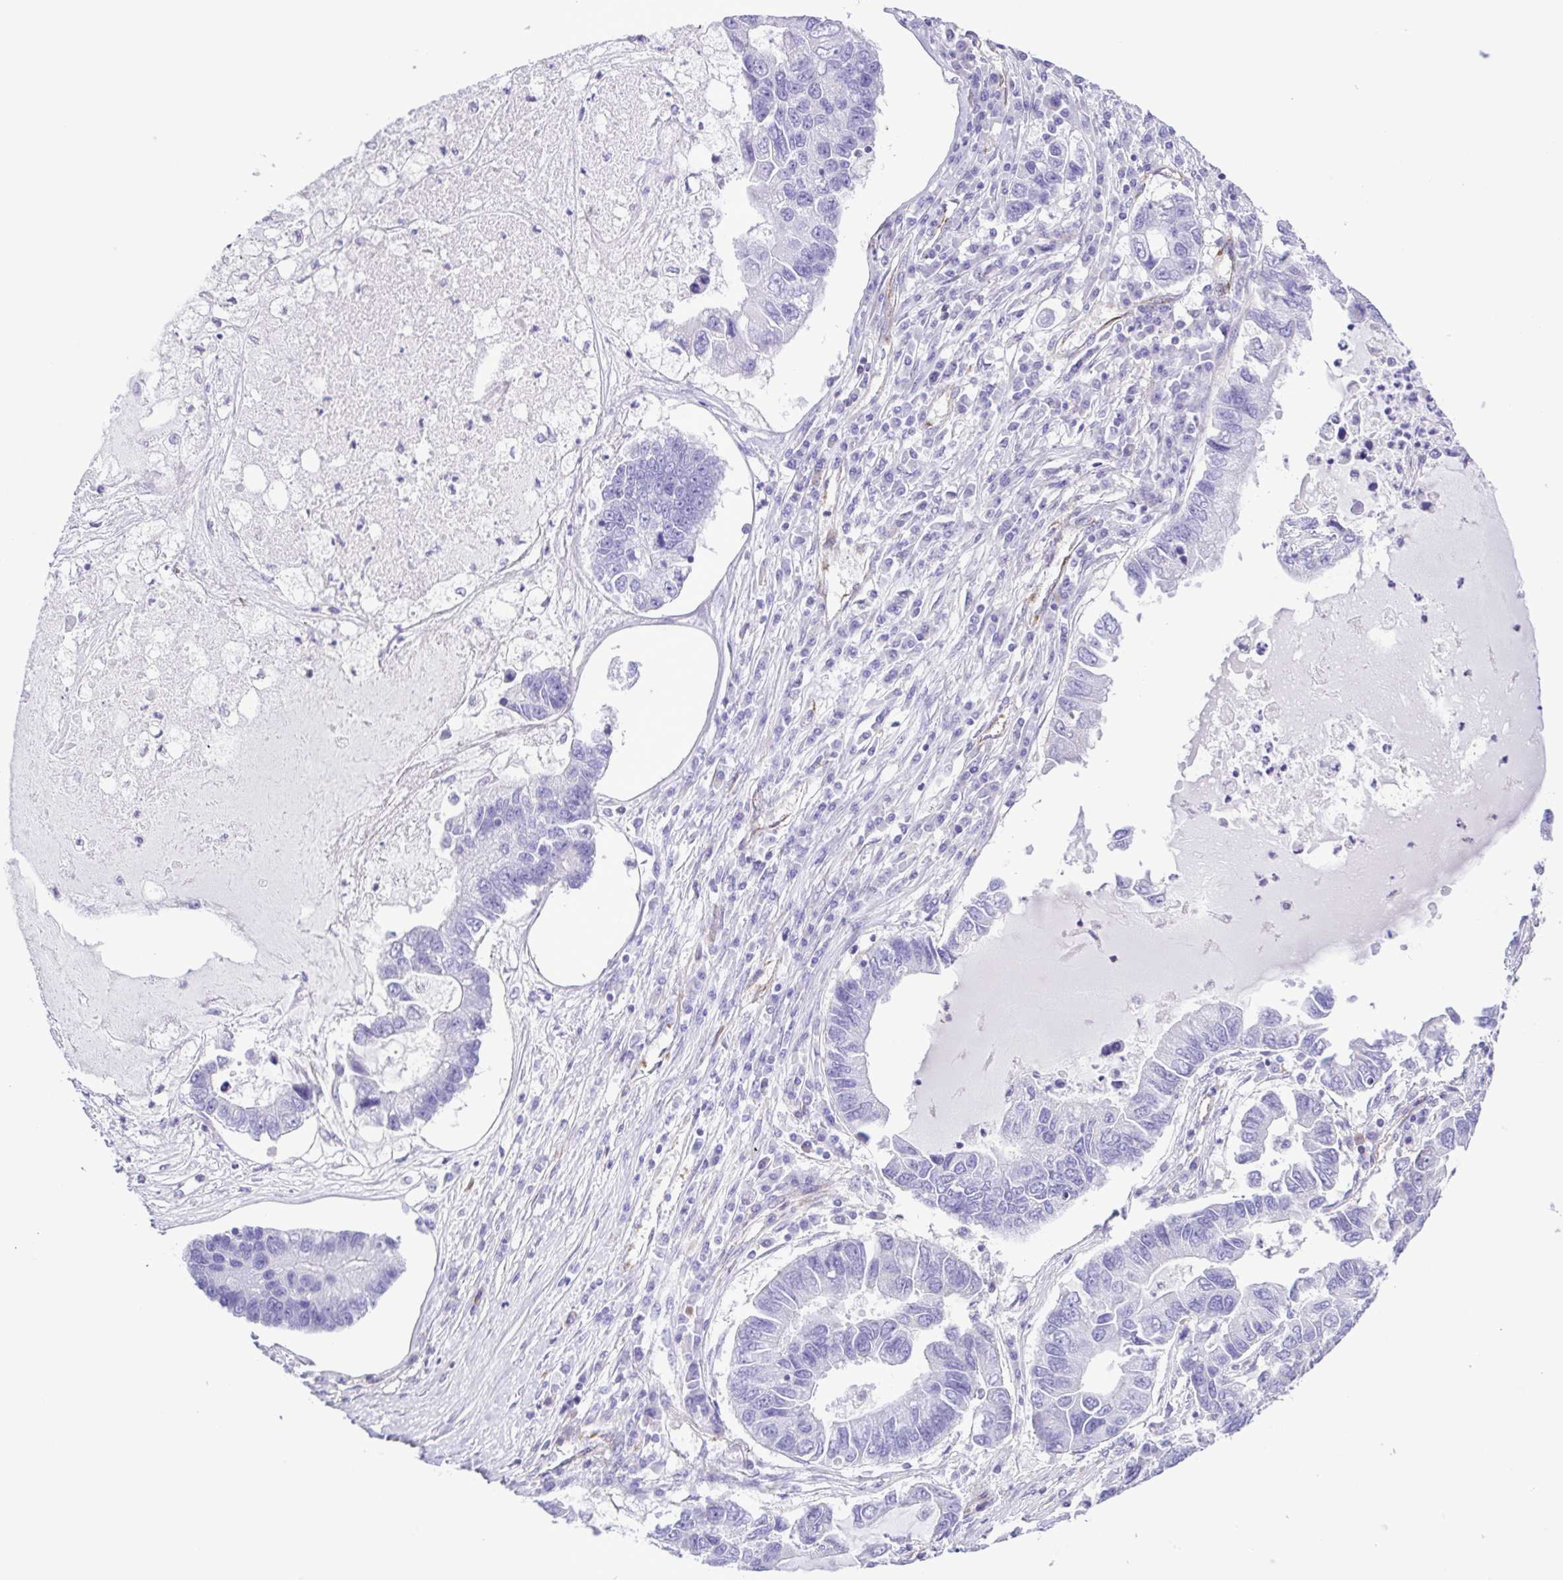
{"staining": {"intensity": "negative", "quantity": "none", "location": "none"}, "tissue": "lung cancer", "cell_type": "Tumor cells", "image_type": "cancer", "snomed": [{"axis": "morphology", "description": "Adenocarcinoma, NOS"}, {"axis": "topography", "description": "Bronchus"}, {"axis": "topography", "description": "Lung"}], "caption": "Tumor cells are negative for brown protein staining in lung cancer.", "gene": "FLT1", "patient": {"sex": "female", "age": 51}}